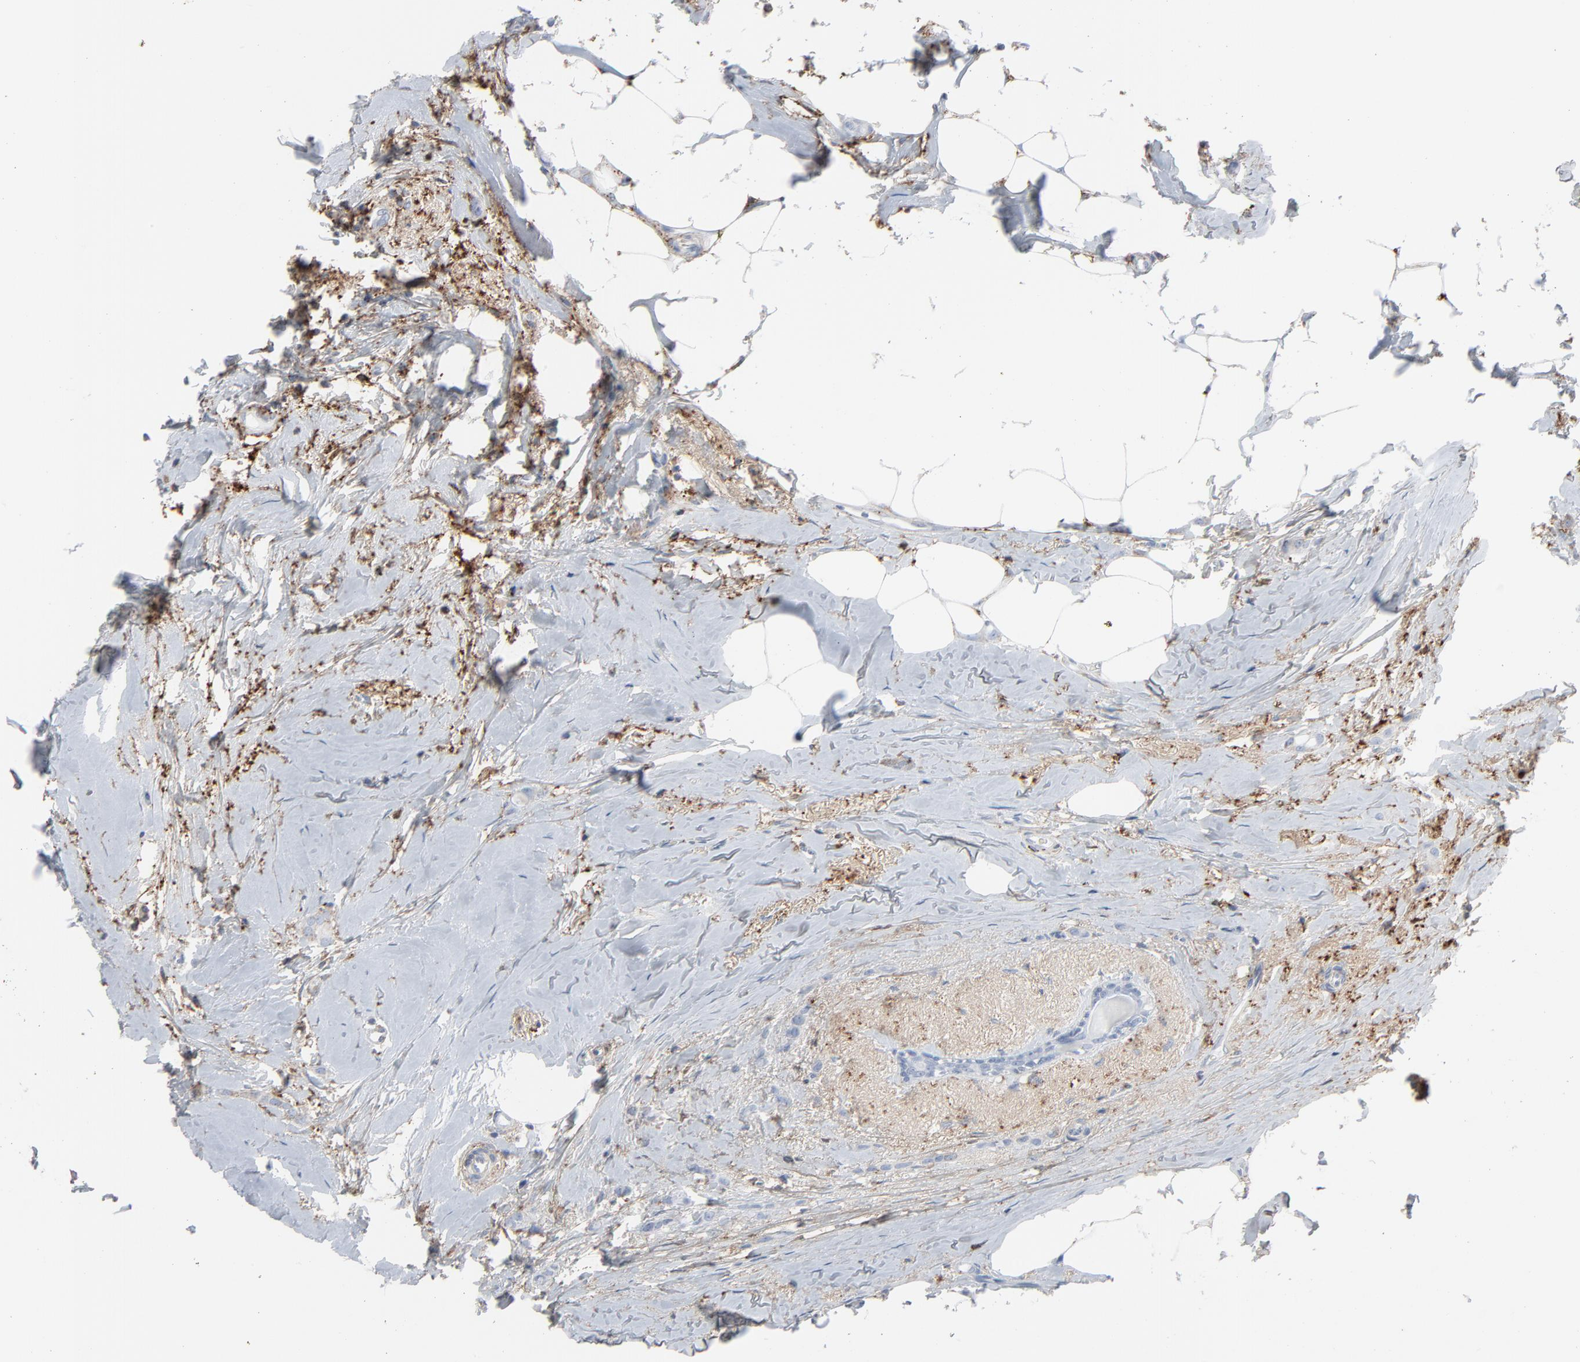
{"staining": {"intensity": "weak", "quantity": ">75%", "location": "cytoplasmic/membranous"}, "tissue": "breast cancer", "cell_type": "Tumor cells", "image_type": "cancer", "snomed": [{"axis": "morphology", "description": "Lobular carcinoma"}, {"axis": "topography", "description": "Breast"}], "caption": "Immunohistochemistry (IHC) of human lobular carcinoma (breast) reveals low levels of weak cytoplasmic/membranous expression in approximately >75% of tumor cells.", "gene": "BGN", "patient": {"sex": "female", "age": 55}}